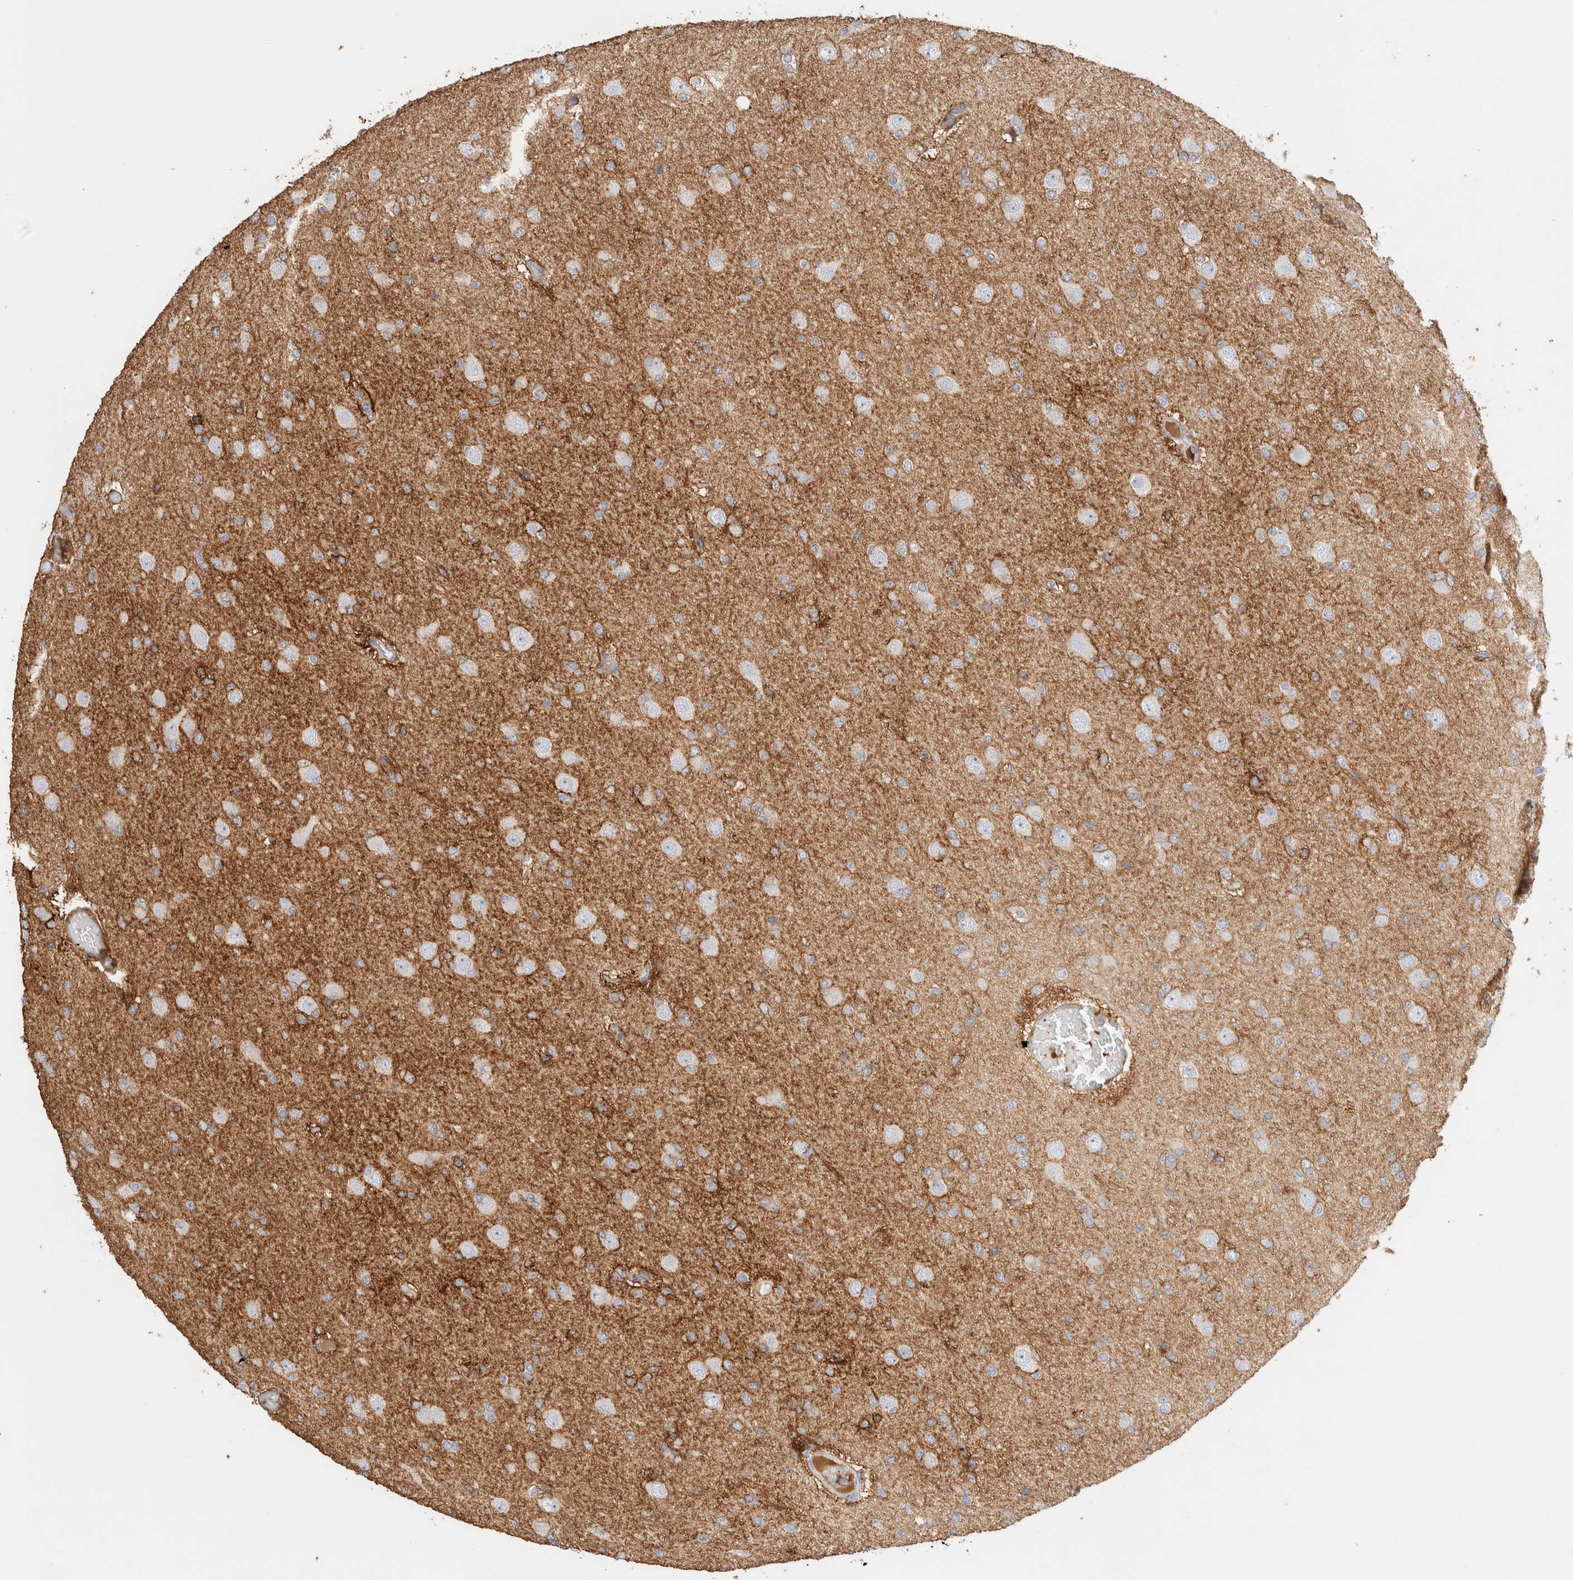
{"staining": {"intensity": "negative", "quantity": "none", "location": "none"}, "tissue": "glioma", "cell_type": "Tumor cells", "image_type": "cancer", "snomed": [{"axis": "morphology", "description": "Glioma, malignant, Low grade"}, {"axis": "topography", "description": "Brain"}], "caption": "Immunohistochemistry of human malignant glioma (low-grade) reveals no positivity in tumor cells. Brightfield microscopy of immunohistochemistry stained with DAB (brown) and hematoxylin (blue), captured at high magnification.", "gene": "PROS1", "patient": {"sex": "female", "age": 22}}